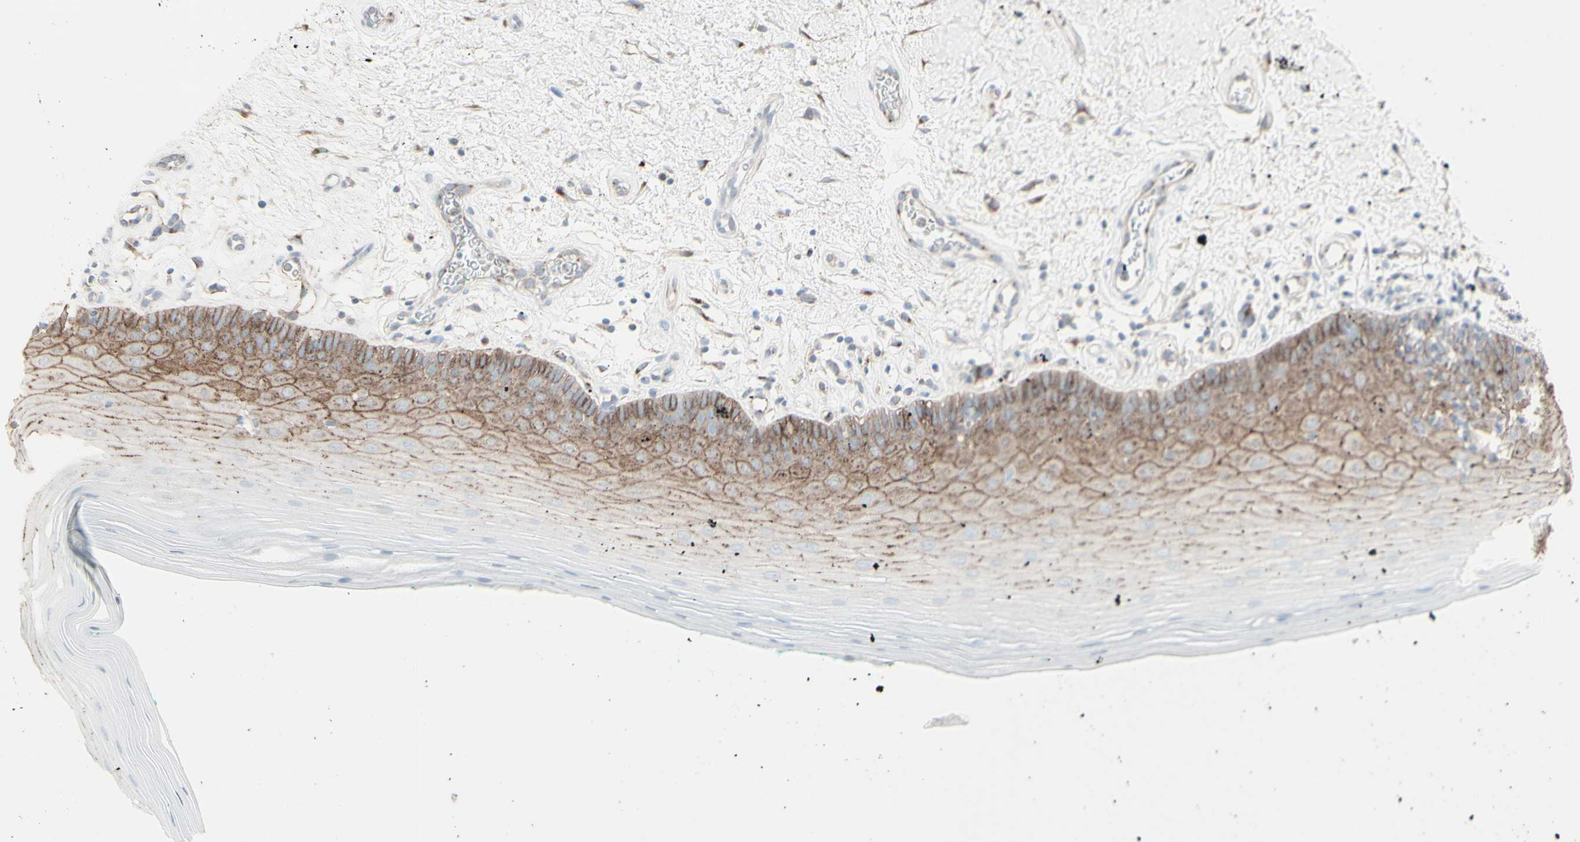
{"staining": {"intensity": "moderate", "quantity": "25%-75%", "location": "cytoplasmic/membranous"}, "tissue": "oral mucosa", "cell_type": "Squamous epithelial cells", "image_type": "normal", "snomed": [{"axis": "morphology", "description": "Normal tissue, NOS"}, {"axis": "topography", "description": "Skeletal muscle"}, {"axis": "topography", "description": "Oral tissue"}], "caption": "The immunohistochemical stain shows moderate cytoplasmic/membranous expression in squamous epithelial cells of benign oral mucosa. The staining was performed using DAB (3,3'-diaminobenzidine) to visualize the protein expression in brown, while the nuclei were stained in blue with hematoxylin (Magnification: 20x).", "gene": "GJA1", "patient": {"sex": "male", "age": 58}}